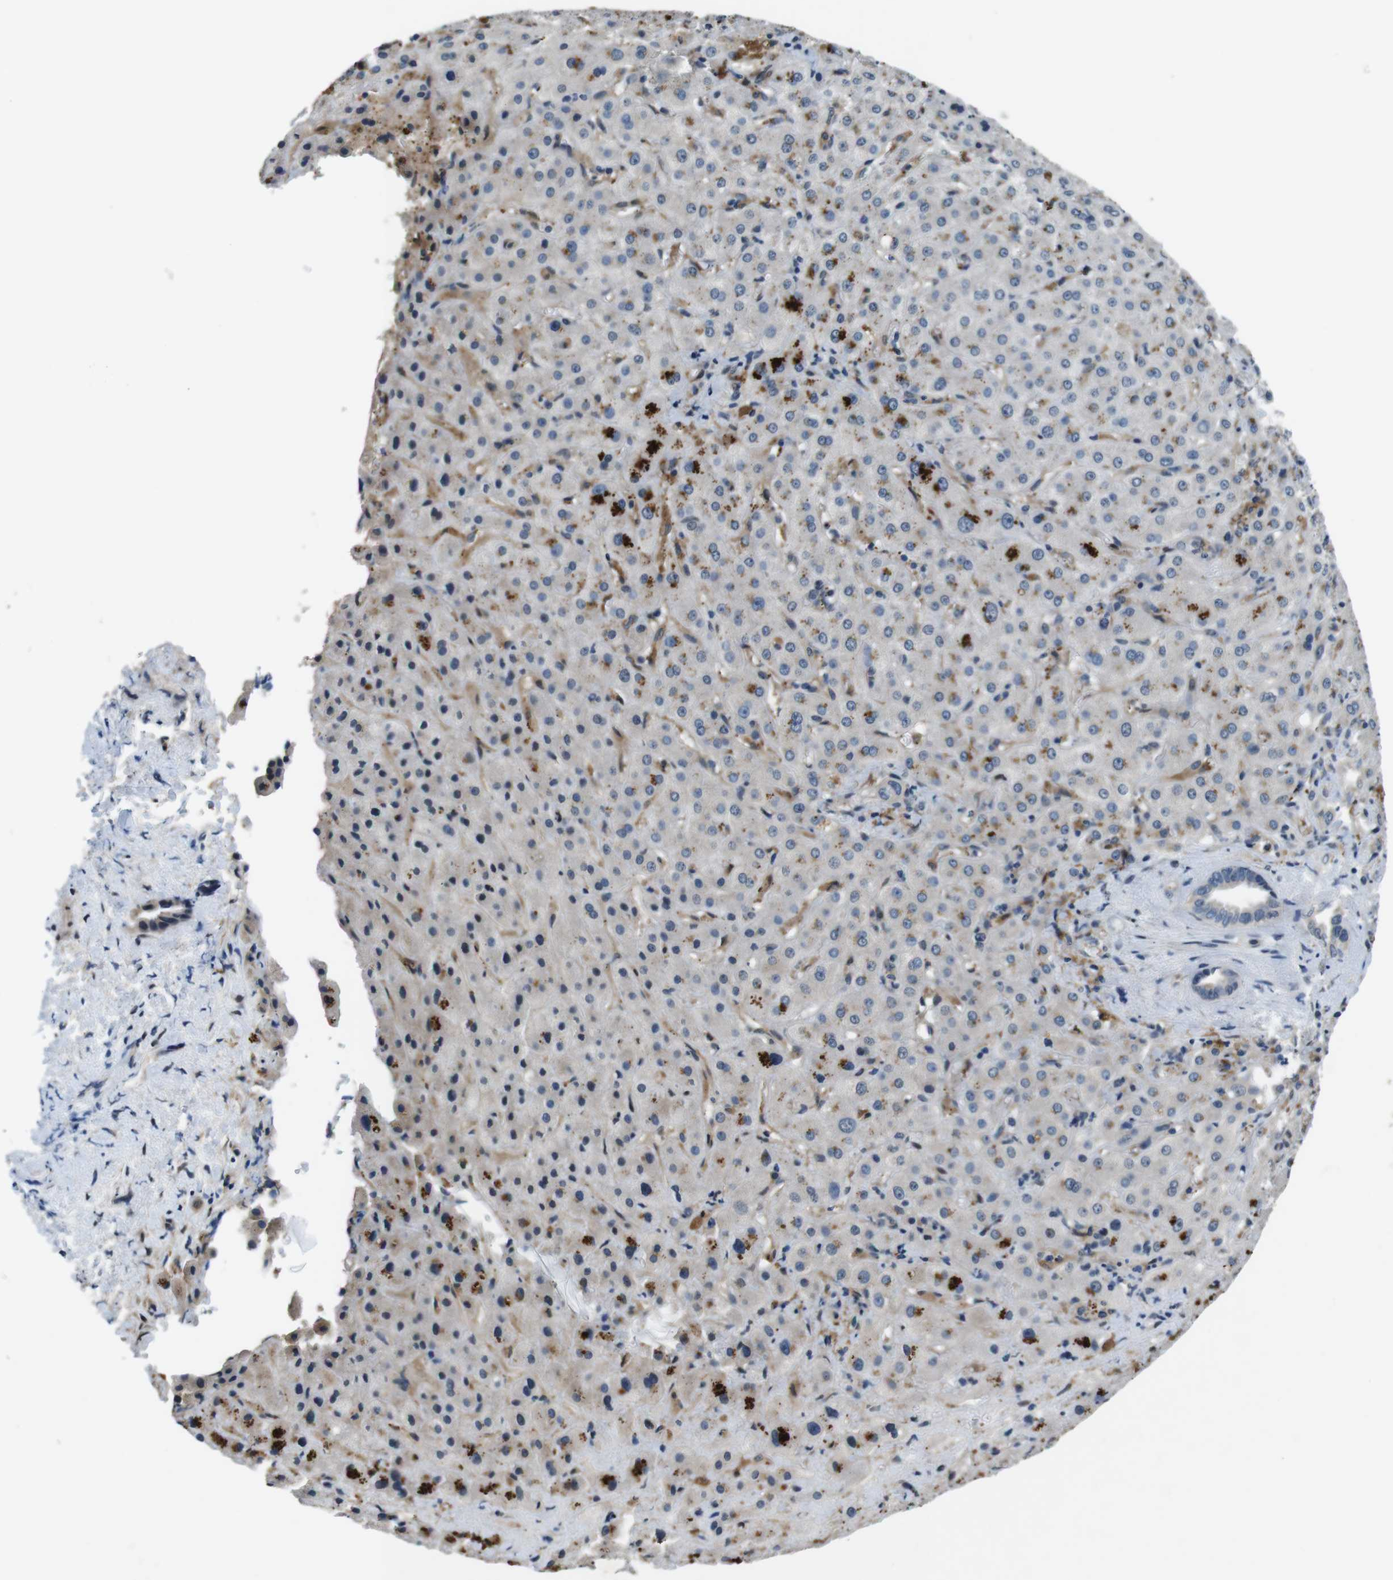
{"staining": {"intensity": "weak", "quantity": "<25%", "location": "cytoplasmic/membranous"}, "tissue": "liver cancer", "cell_type": "Tumor cells", "image_type": "cancer", "snomed": [{"axis": "morphology", "description": "Cholangiocarcinoma"}, {"axis": "topography", "description": "Liver"}], "caption": "DAB (3,3'-diaminobenzidine) immunohistochemical staining of human liver cancer (cholangiocarcinoma) shows no significant expression in tumor cells.", "gene": "CD163L1", "patient": {"sex": "female", "age": 65}}